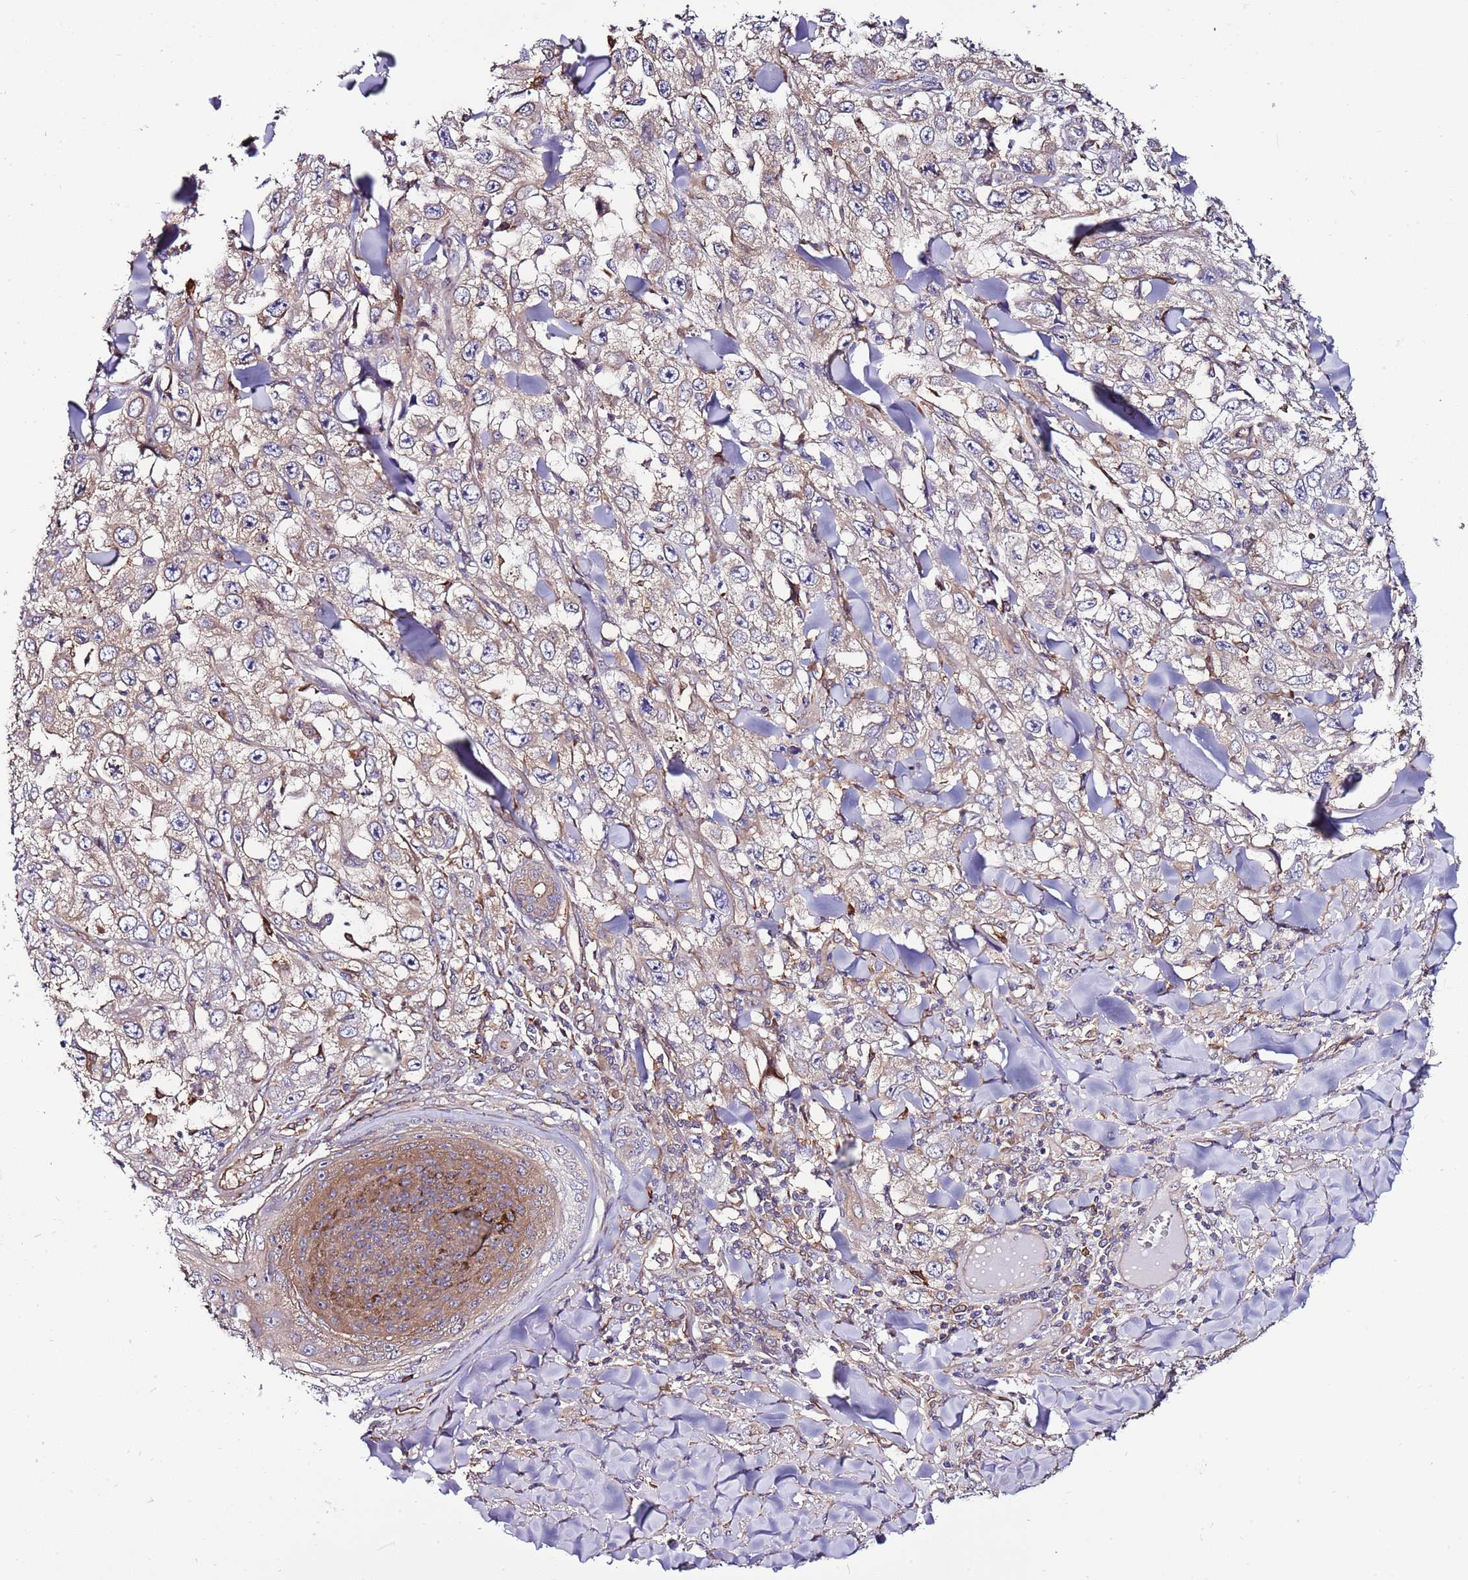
{"staining": {"intensity": "weak", "quantity": "25%-75%", "location": "cytoplasmic/membranous"}, "tissue": "skin cancer", "cell_type": "Tumor cells", "image_type": "cancer", "snomed": [{"axis": "morphology", "description": "Squamous cell carcinoma, NOS"}, {"axis": "topography", "description": "Skin"}], "caption": "High-power microscopy captured an immunohistochemistry (IHC) image of skin cancer, revealing weak cytoplasmic/membranous positivity in about 25%-75% of tumor cells.", "gene": "ATXN2L", "patient": {"sex": "male", "age": 82}}